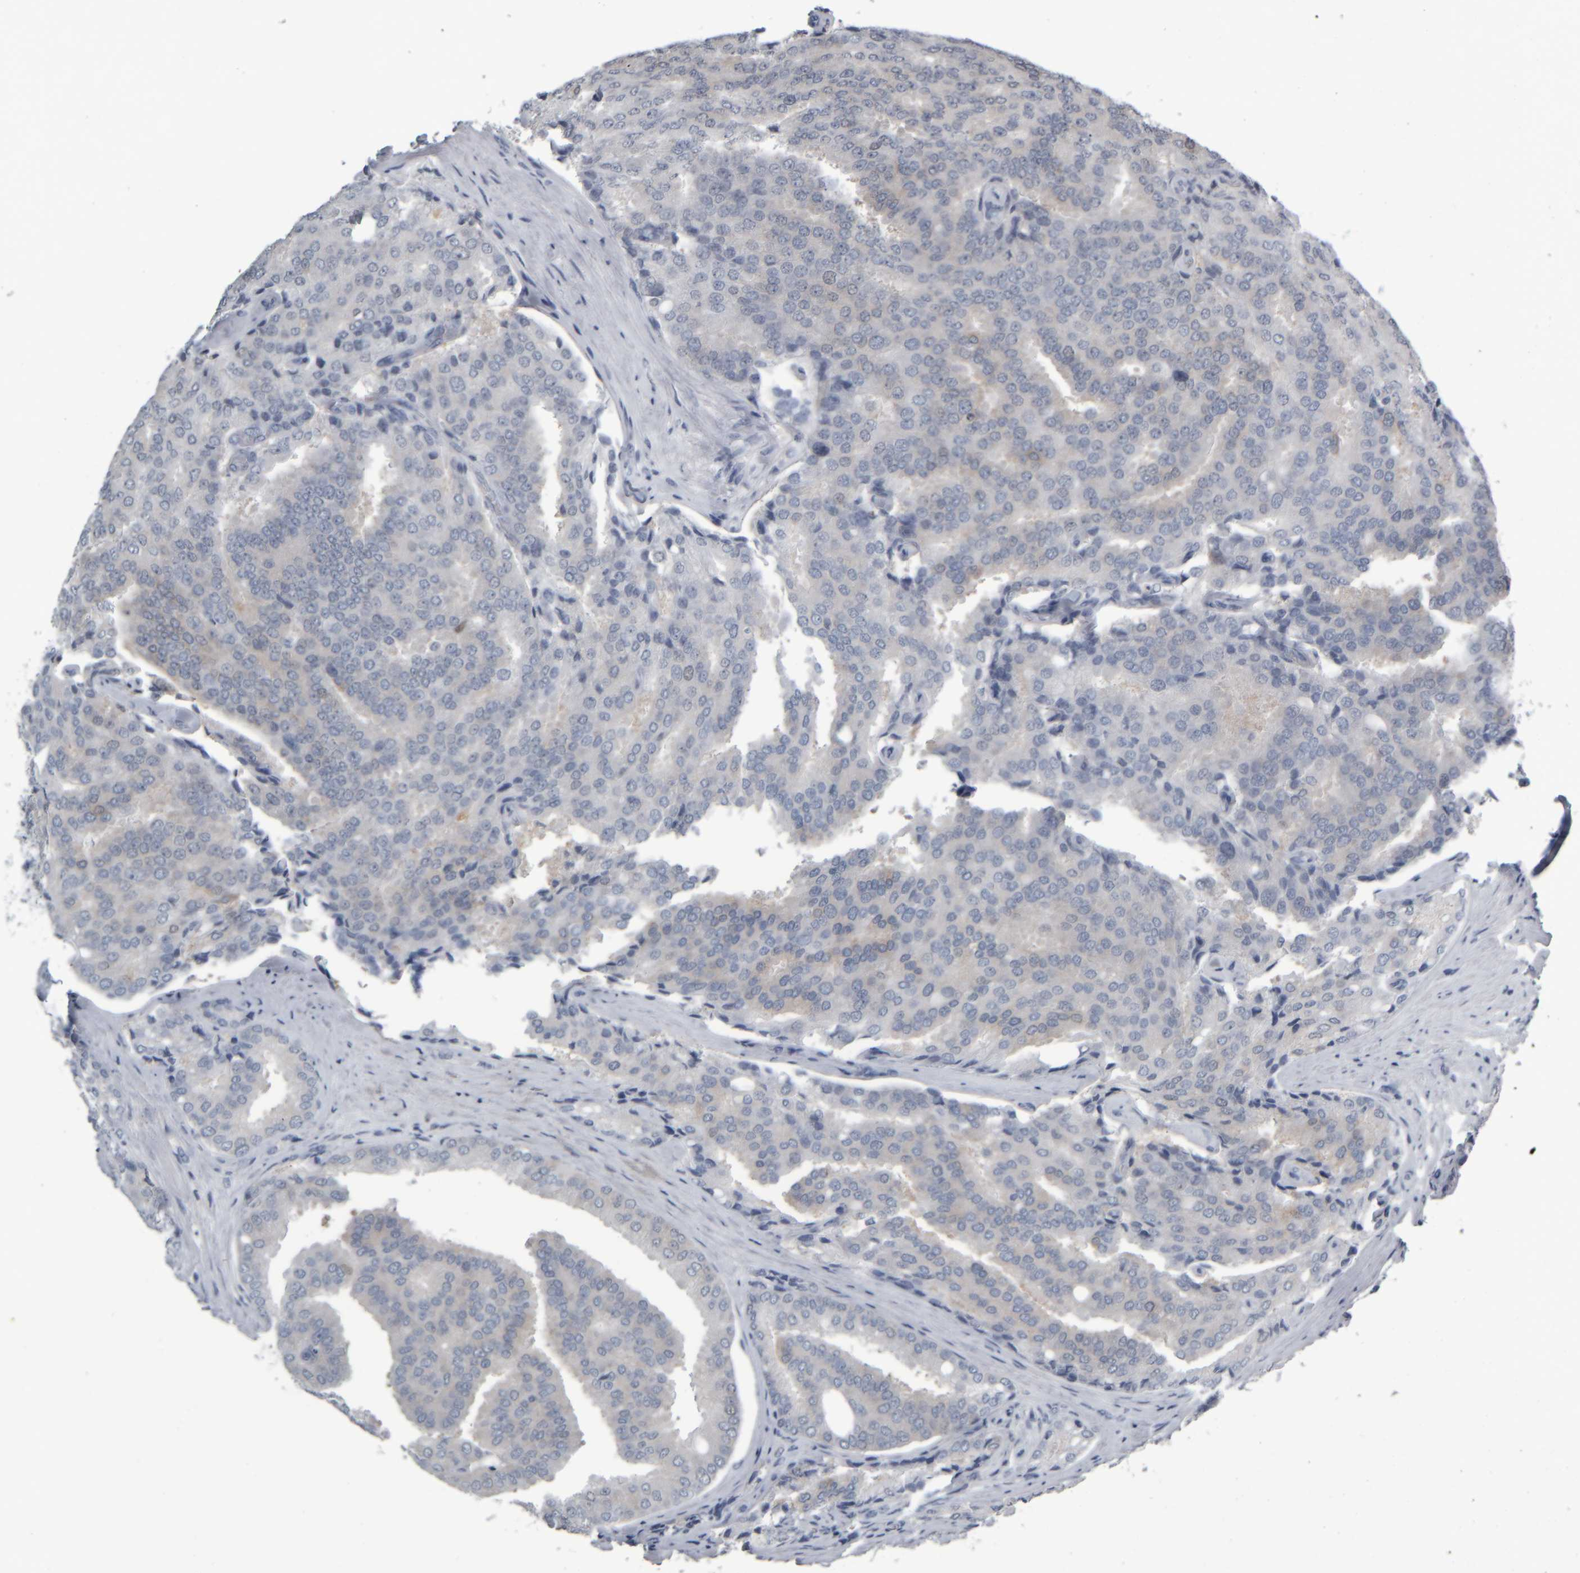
{"staining": {"intensity": "weak", "quantity": "<25%", "location": "cytoplasmic/membranous"}, "tissue": "prostate cancer", "cell_type": "Tumor cells", "image_type": "cancer", "snomed": [{"axis": "morphology", "description": "Adenocarcinoma, High grade"}, {"axis": "topography", "description": "Prostate"}], "caption": "IHC image of prostate cancer (adenocarcinoma (high-grade)) stained for a protein (brown), which displays no staining in tumor cells. (DAB immunohistochemistry, high magnification).", "gene": "COL14A1", "patient": {"sex": "male", "age": 50}}